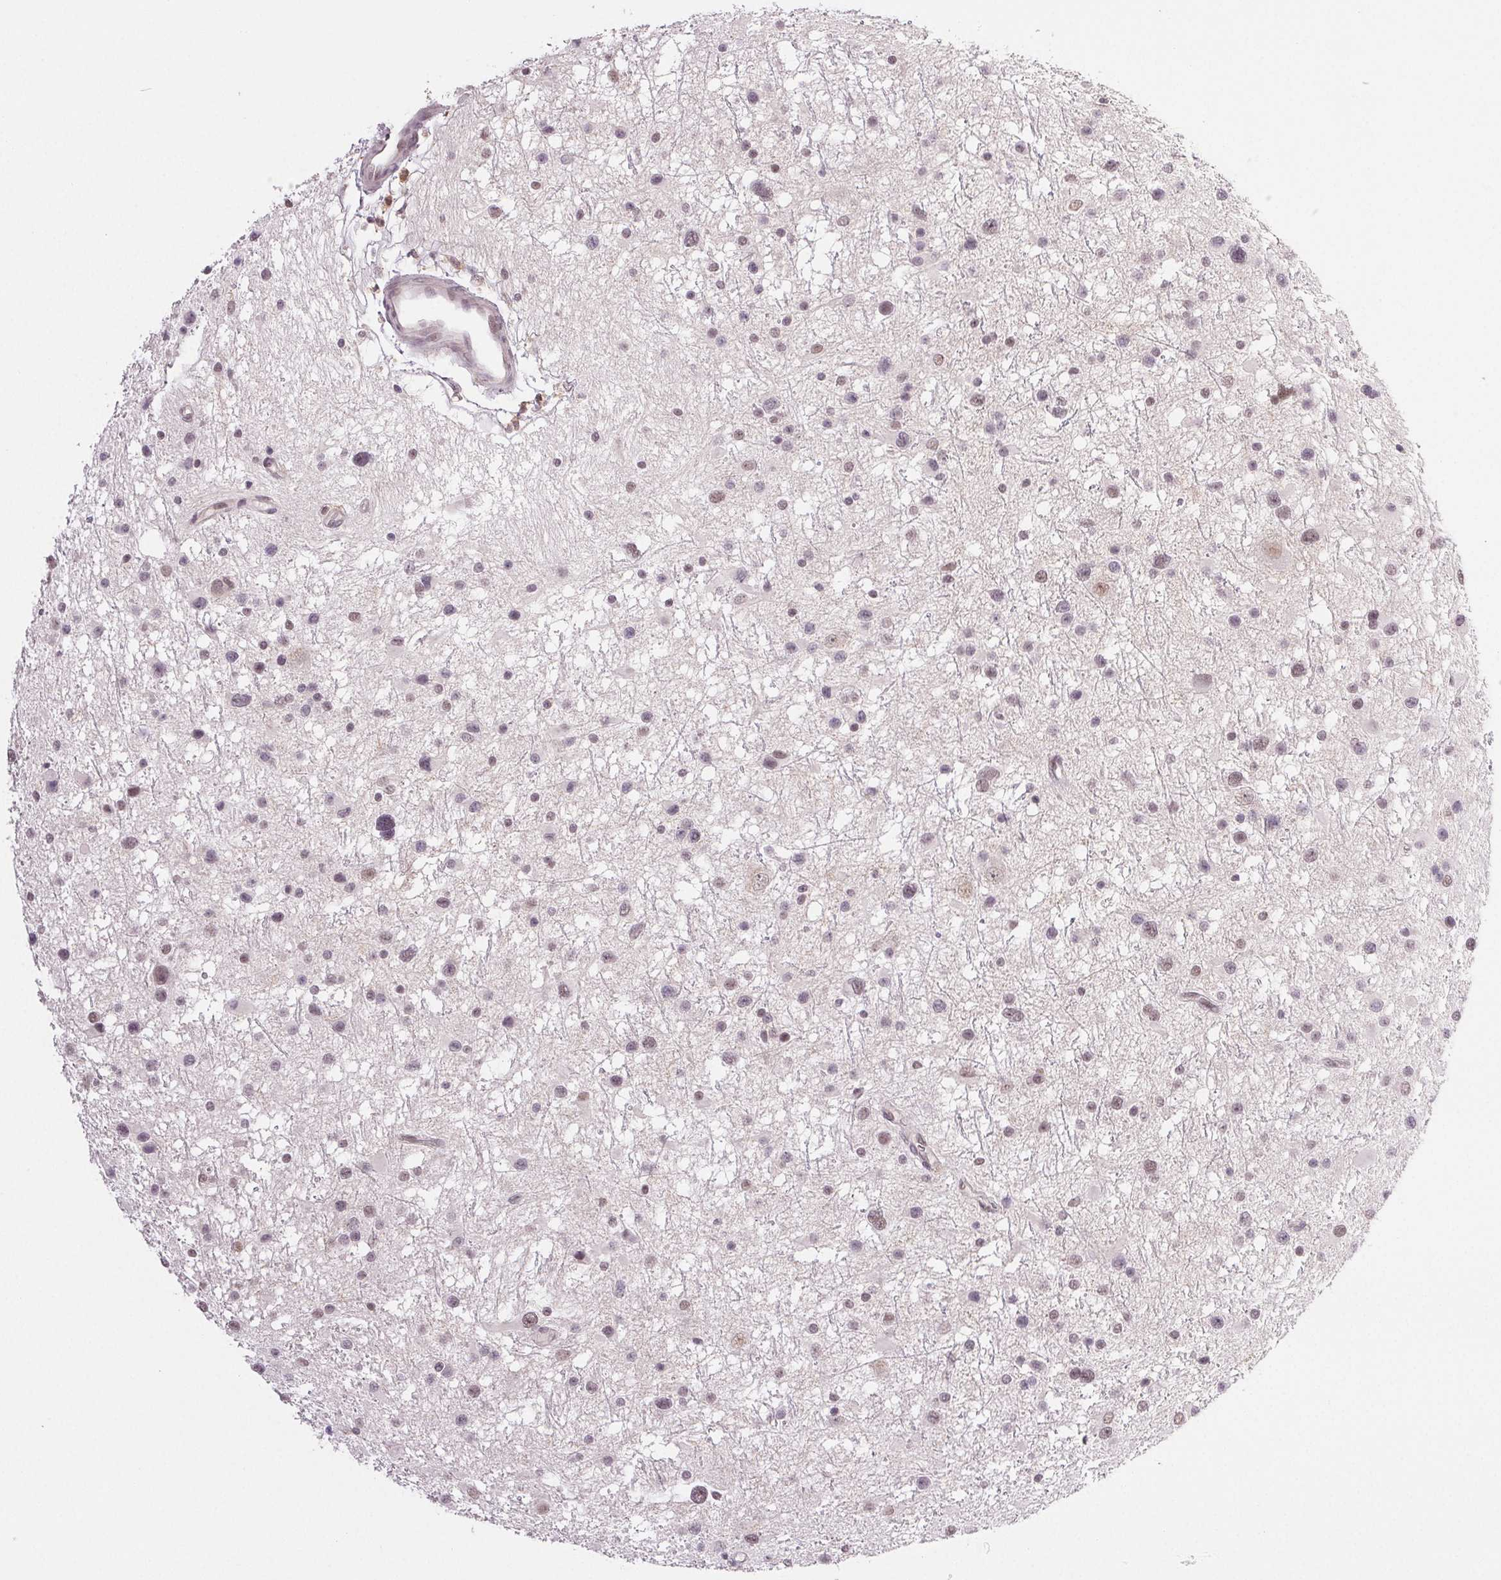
{"staining": {"intensity": "moderate", "quantity": "<25%", "location": "nuclear"}, "tissue": "glioma", "cell_type": "Tumor cells", "image_type": "cancer", "snomed": [{"axis": "morphology", "description": "Glioma, malignant, Low grade"}, {"axis": "topography", "description": "Brain"}], "caption": "Immunohistochemical staining of human glioma demonstrates moderate nuclear protein expression in about <25% of tumor cells.", "gene": "PRPF18", "patient": {"sex": "female", "age": 32}}